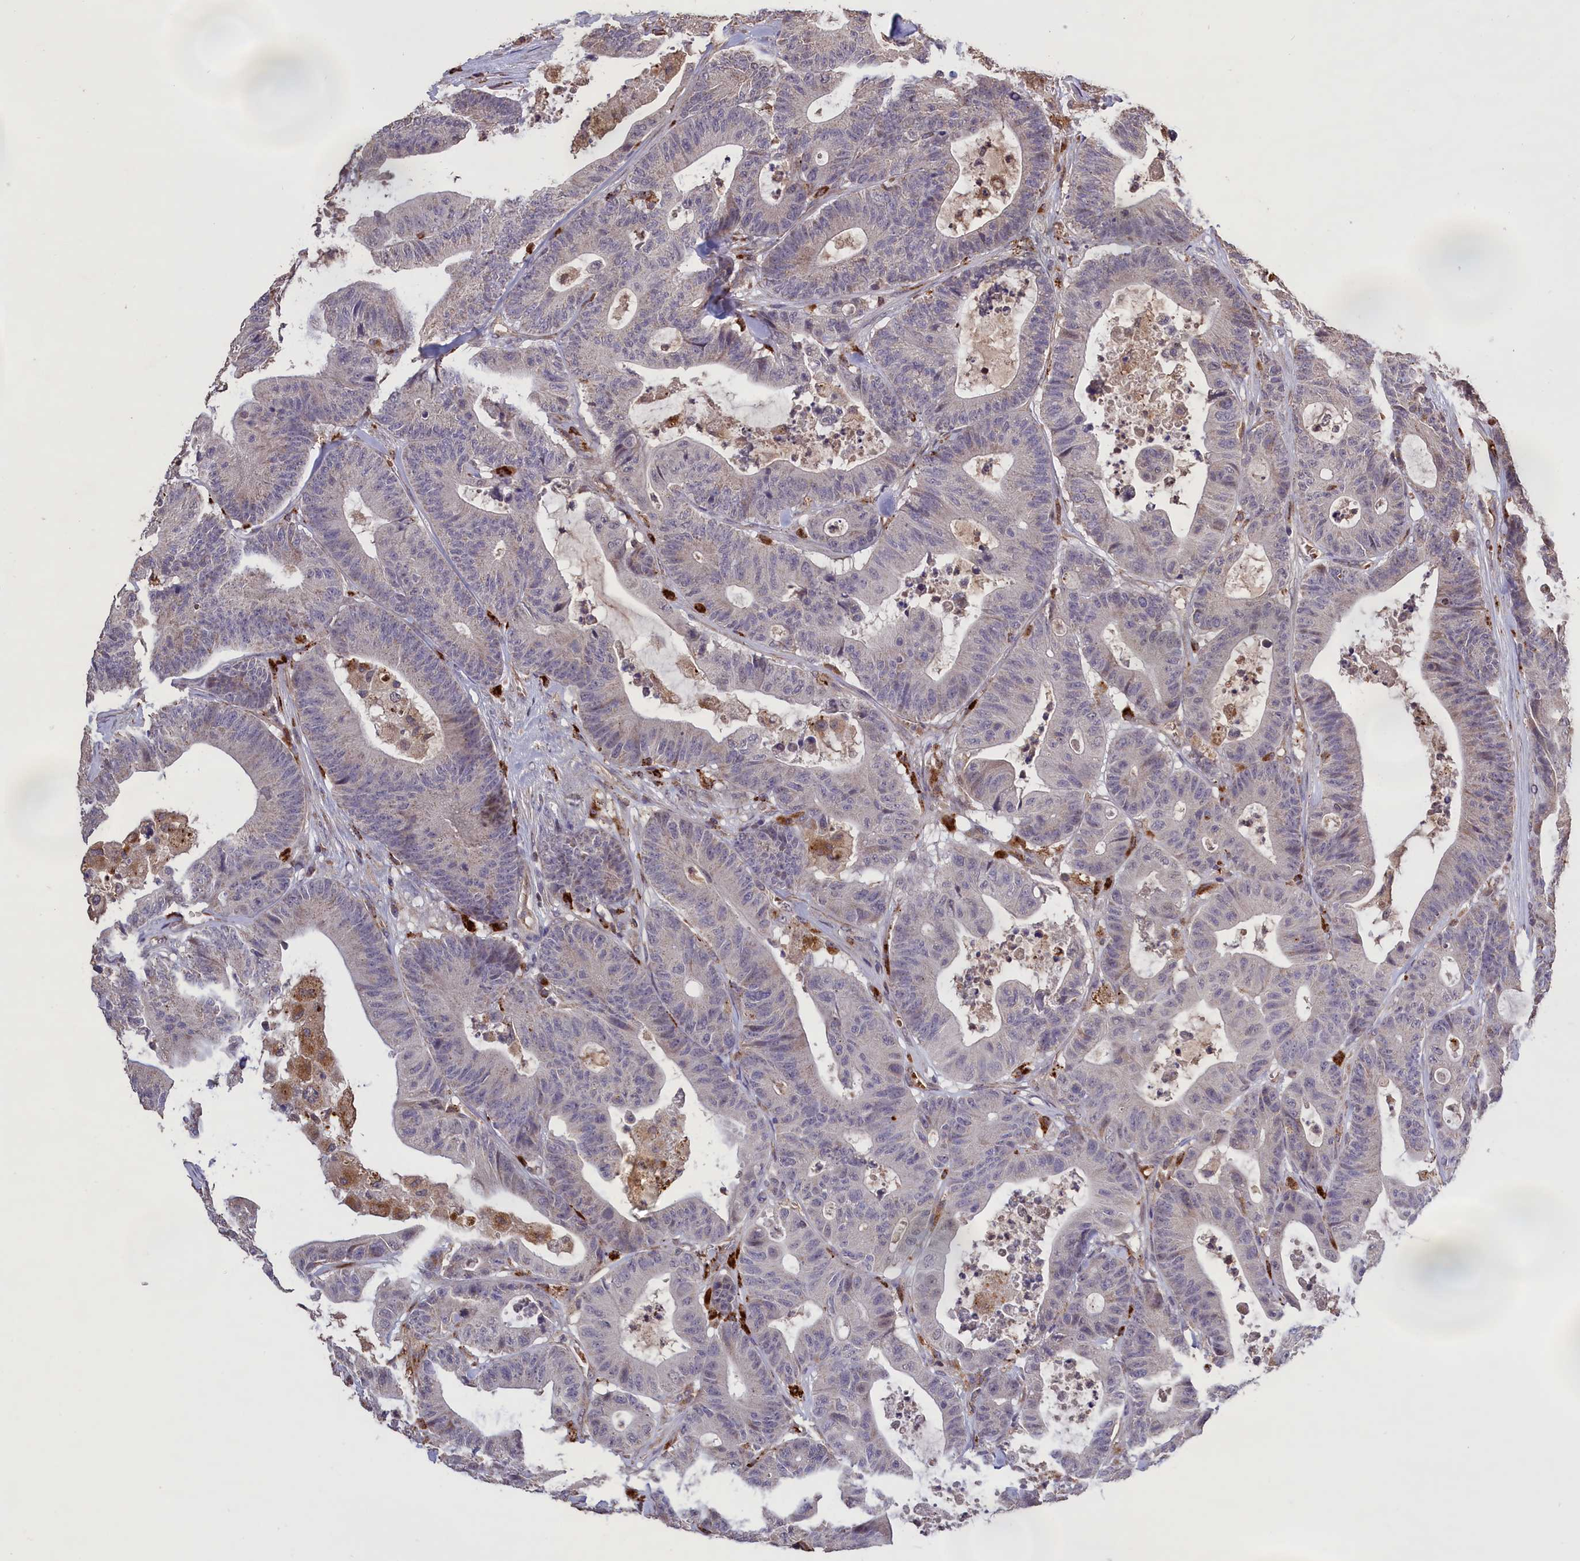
{"staining": {"intensity": "negative", "quantity": "none", "location": "none"}, "tissue": "colorectal cancer", "cell_type": "Tumor cells", "image_type": "cancer", "snomed": [{"axis": "morphology", "description": "Adenocarcinoma, NOS"}, {"axis": "topography", "description": "Colon"}], "caption": "Immunohistochemical staining of adenocarcinoma (colorectal) exhibits no significant positivity in tumor cells.", "gene": "CLRN2", "patient": {"sex": "female", "age": 84}}